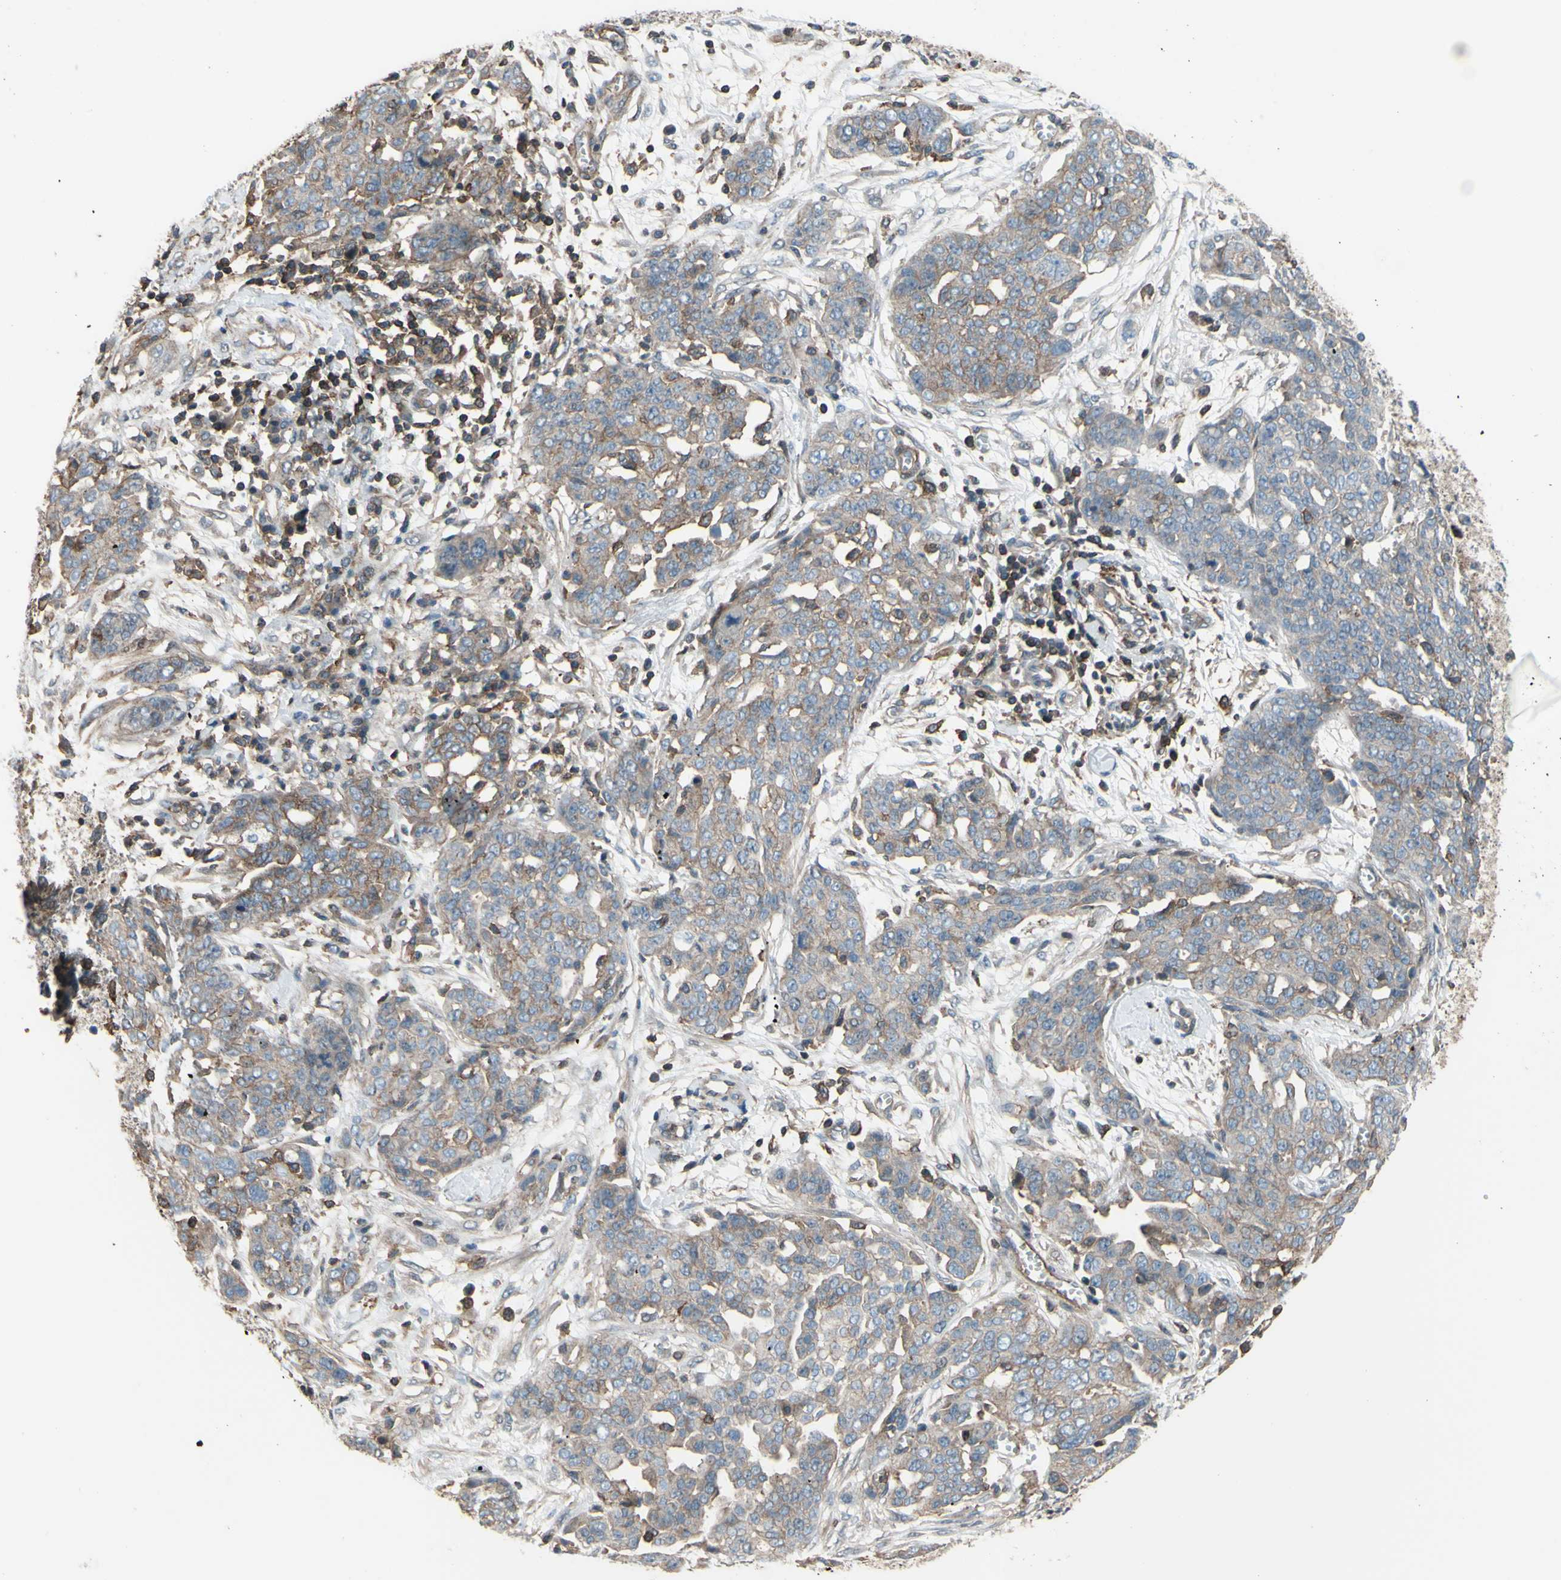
{"staining": {"intensity": "weak", "quantity": "25%-75%", "location": "cytoplasmic/membranous"}, "tissue": "ovarian cancer", "cell_type": "Tumor cells", "image_type": "cancer", "snomed": [{"axis": "morphology", "description": "Cystadenocarcinoma, serous, NOS"}, {"axis": "topography", "description": "Soft tissue"}, {"axis": "topography", "description": "Ovary"}], "caption": "Immunohistochemistry (IHC) photomicrograph of neoplastic tissue: serous cystadenocarcinoma (ovarian) stained using IHC shows low levels of weak protein expression localized specifically in the cytoplasmic/membranous of tumor cells, appearing as a cytoplasmic/membranous brown color.", "gene": "ADD3", "patient": {"sex": "female", "age": 57}}